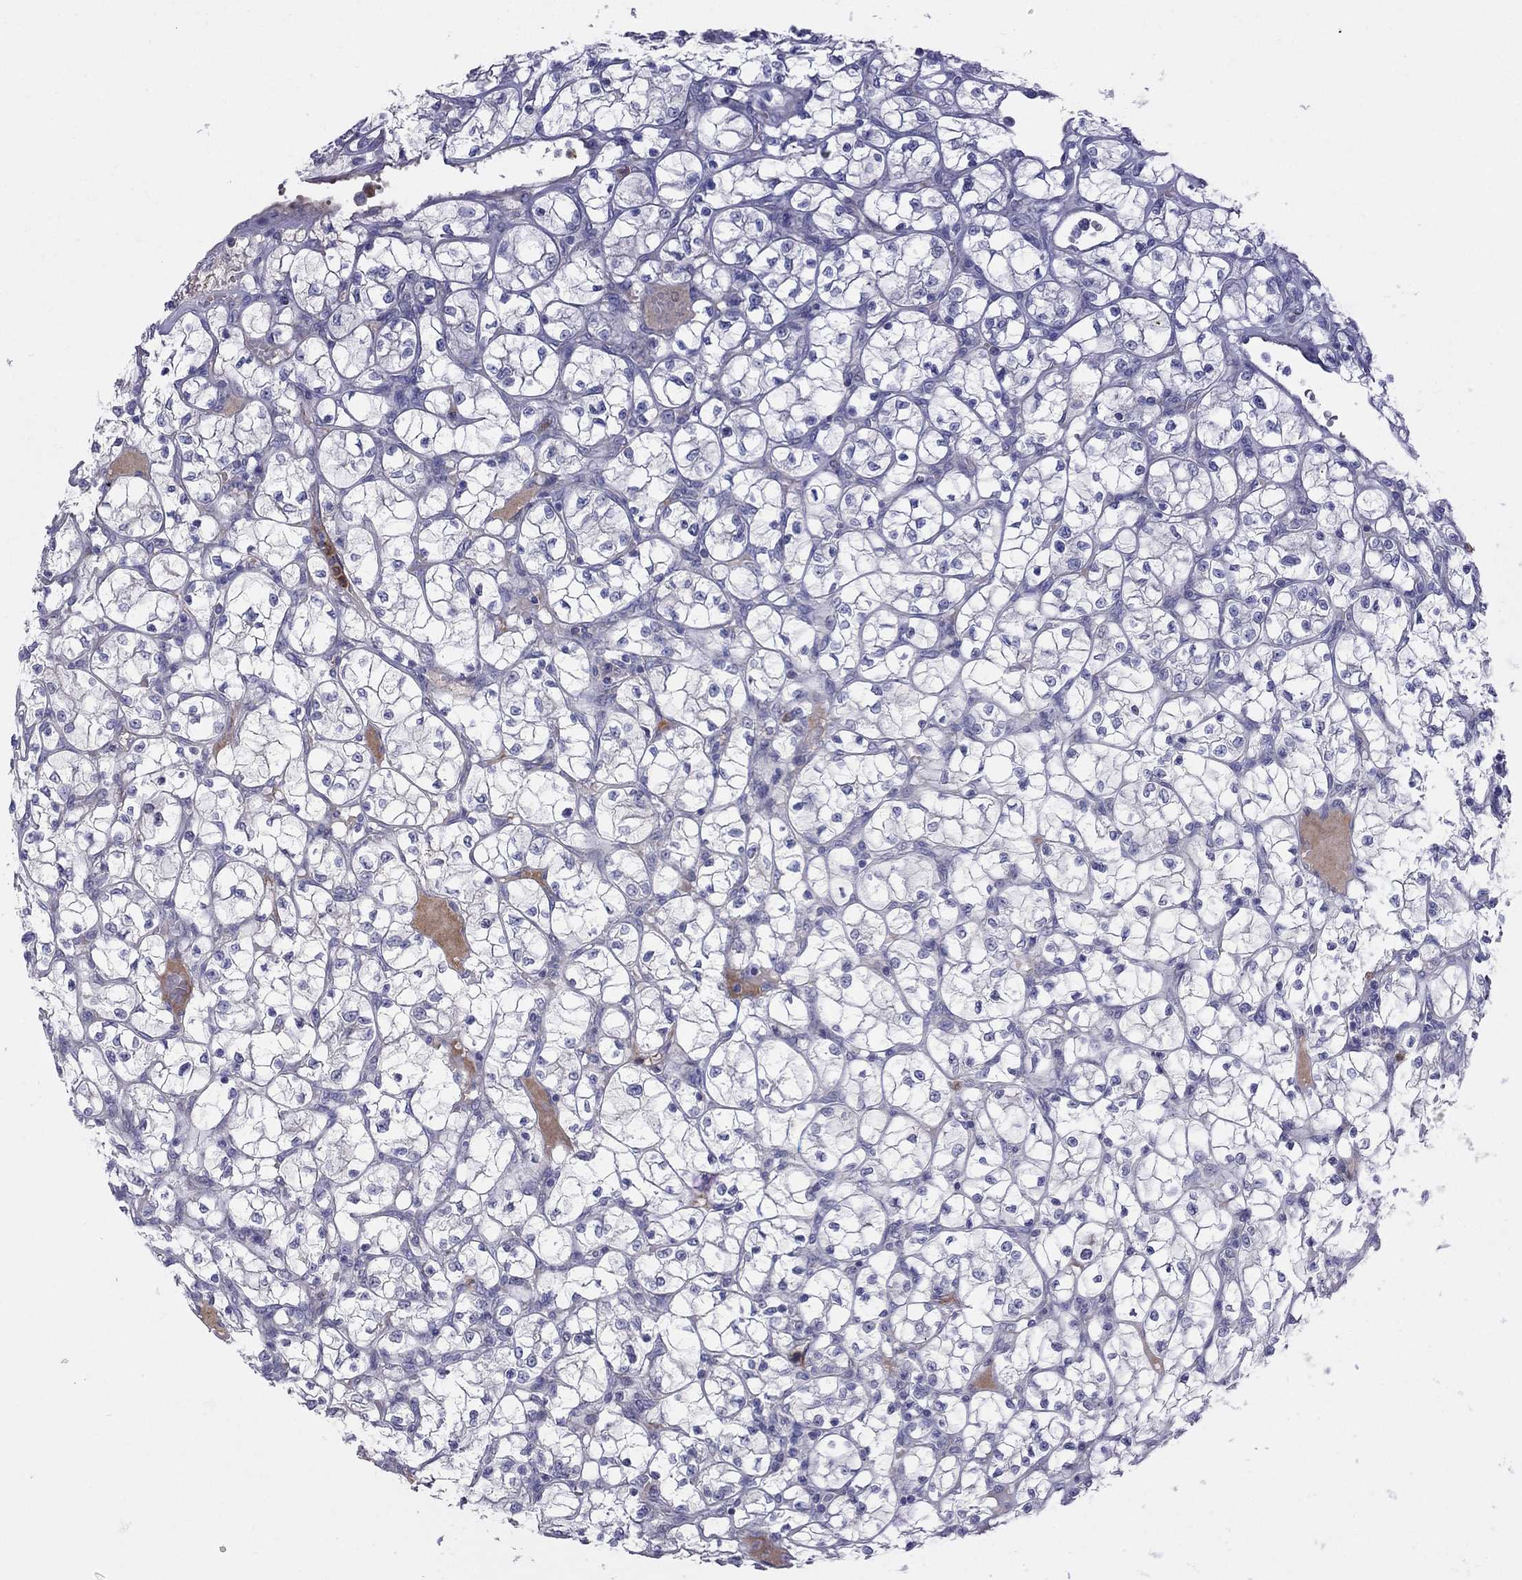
{"staining": {"intensity": "negative", "quantity": "none", "location": "none"}, "tissue": "renal cancer", "cell_type": "Tumor cells", "image_type": "cancer", "snomed": [{"axis": "morphology", "description": "Adenocarcinoma, NOS"}, {"axis": "topography", "description": "Kidney"}], "caption": "A histopathology image of renal cancer stained for a protein reveals no brown staining in tumor cells.", "gene": "SPINT4", "patient": {"sex": "female", "age": 64}}